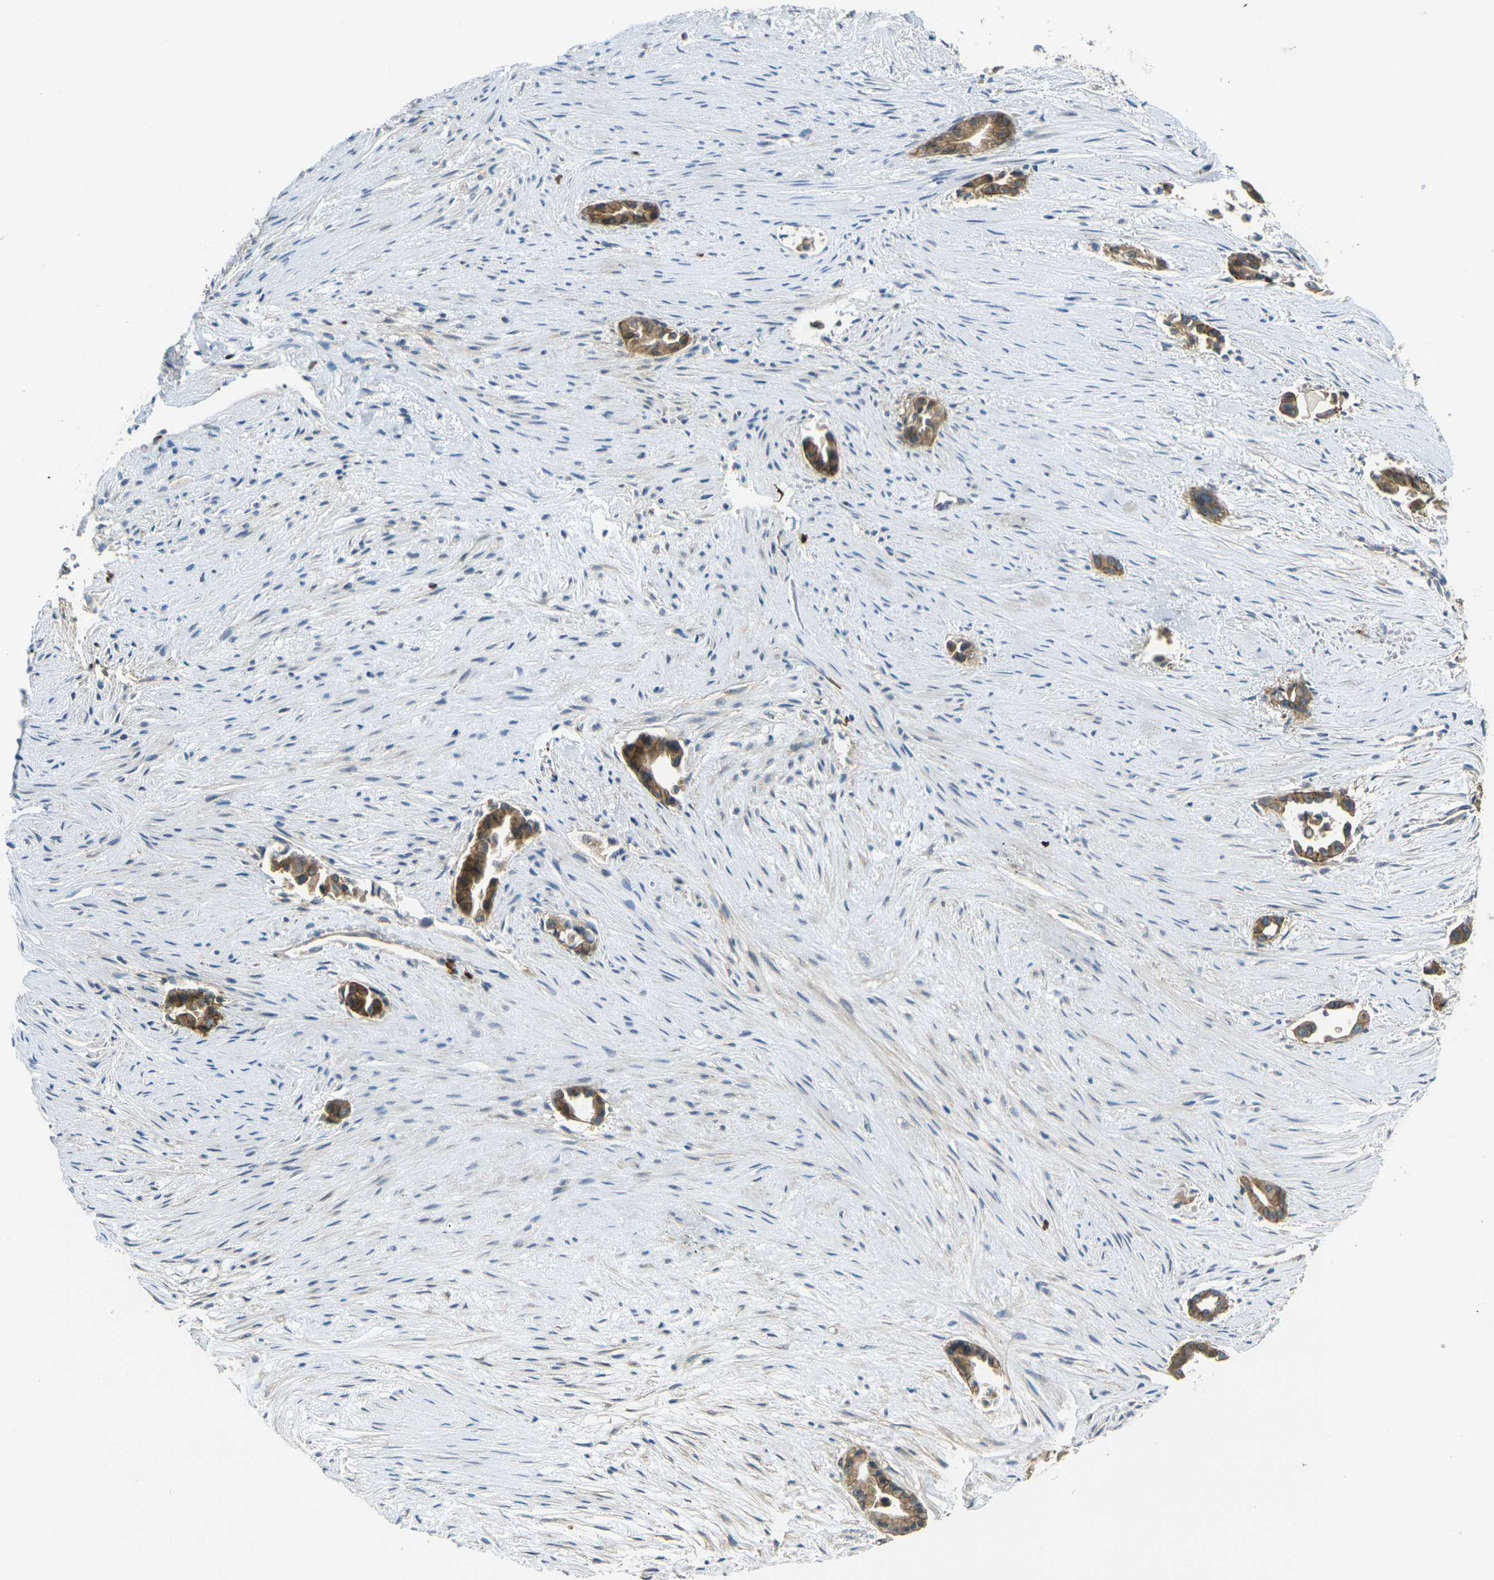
{"staining": {"intensity": "moderate", "quantity": ">75%", "location": "cytoplasmic/membranous"}, "tissue": "liver cancer", "cell_type": "Tumor cells", "image_type": "cancer", "snomed": [{"axis": "morphology", "description": "Cholangiocarcinoma"}, {"axis": "topography", "description": "Liver"}], "caption": "Immunohistochemistry histopathology image of liver cholangiocarcinoma stained for a protein (brown), which reveals medium levels of moderate cytoplasmic/membranous positivity in approximately >75% of tumor cells.", "gene": "RHBDD1", "patient": {"sex": "female", "age": 55}}